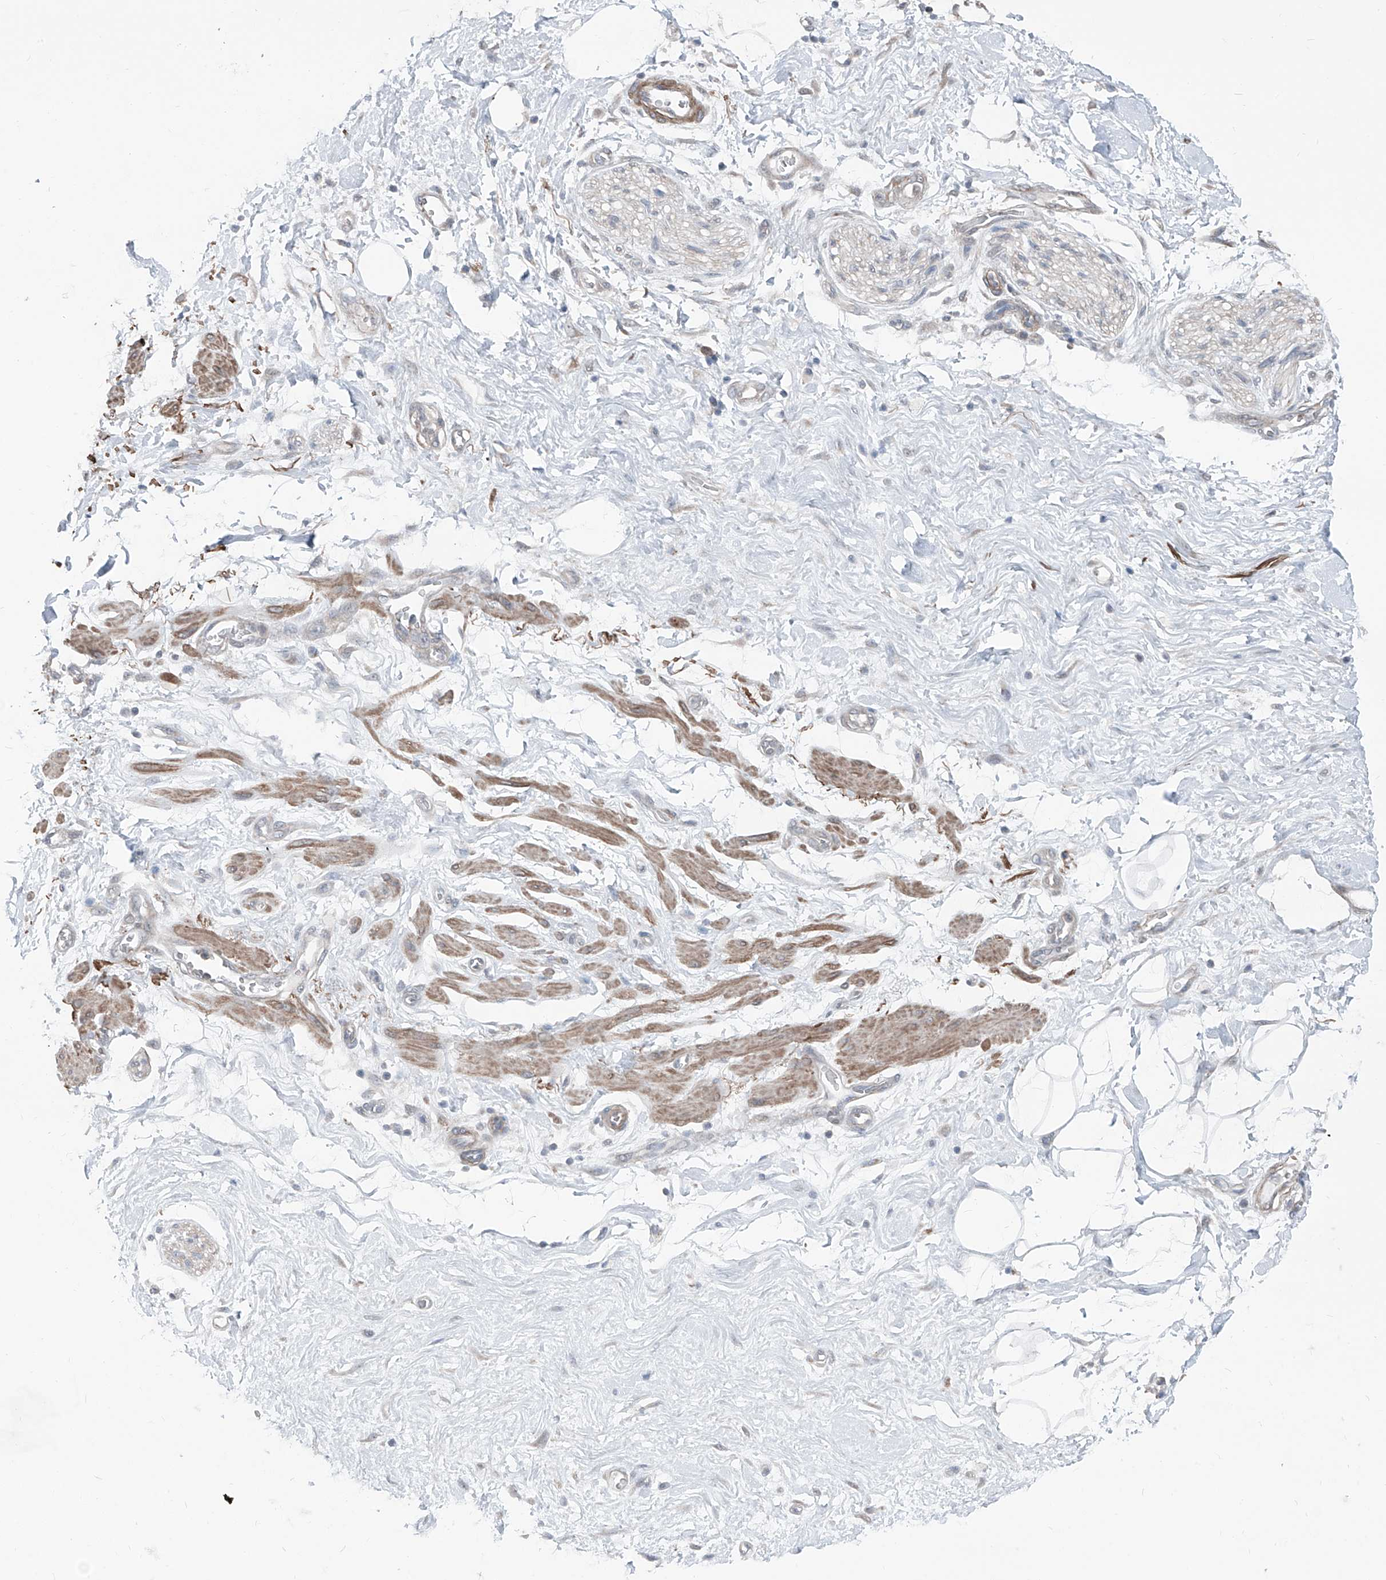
{"staining": {"intensity": "negative", "quantity": "none", "location": "none"}, "tissue": "adipose tissue", "cell_type": "Adipocytes", "image_type": "normal", "snomed": [{"axis": "morphology", "description": "Normal tissue, NOS"}, {"axis": "morphology", "description": "Adenocarcinoma, NOS"}, {"axis": "topography", "description": "Pancreas"}, {"axis": "topography", "description": "Peripheral nerve tissue"}], "caption": "Image shows no protein staining in adipocytes of unremarkable adipose tissue.", "gene": "HSPB11", "patient": {"sex": "male", "age": 59}}